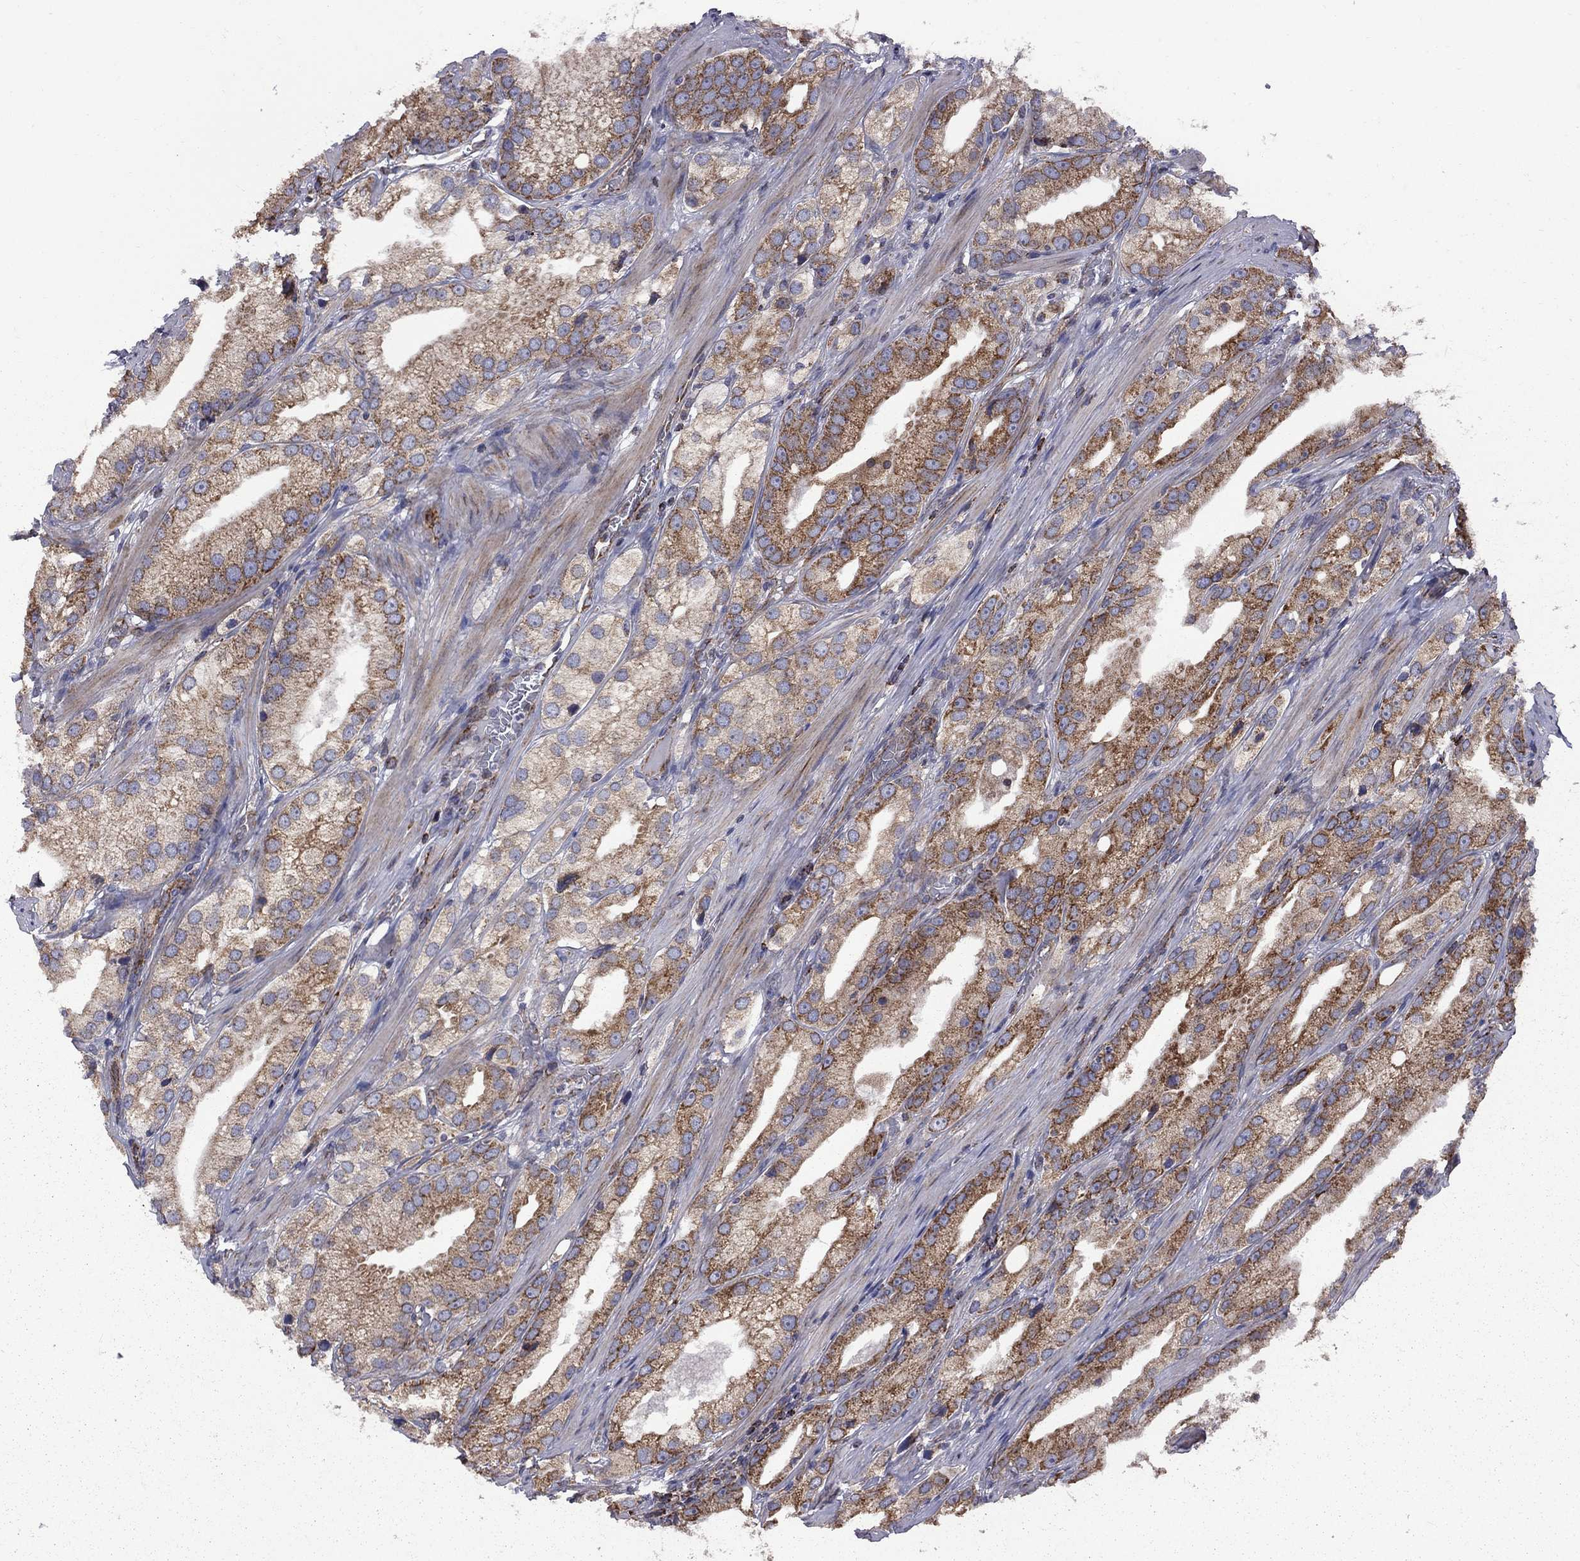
{"staining": {"intensity": "strong", "quantity": "<25%", "location": "cytoplasmic/membranous"}, "tissue": "prostate cancer", "cell_type": "Tumor cells", "image_type": "cancer", "snomed": [{"axis": "morphology", "description": "Adenocarcinoma, High grade"}, {"axis": "topography", "description": "Prostate and seminal vesicle, NOS"}], "caption": "DAB (3,3'-diaminobenzidine) immunohistochemical staining of human prostate cancer shows strong cytoplasmic/membranous protein expression in approximately <25% of tumor cells. The staining is performed using DAB (3,3'-diaminobenzidine) brown chromogen to label protein expression. The nuclei are counter-stained blue using hematoxylin.", "gene": "CLPTM1", "patient": {"sex": "male", "age": 62}}